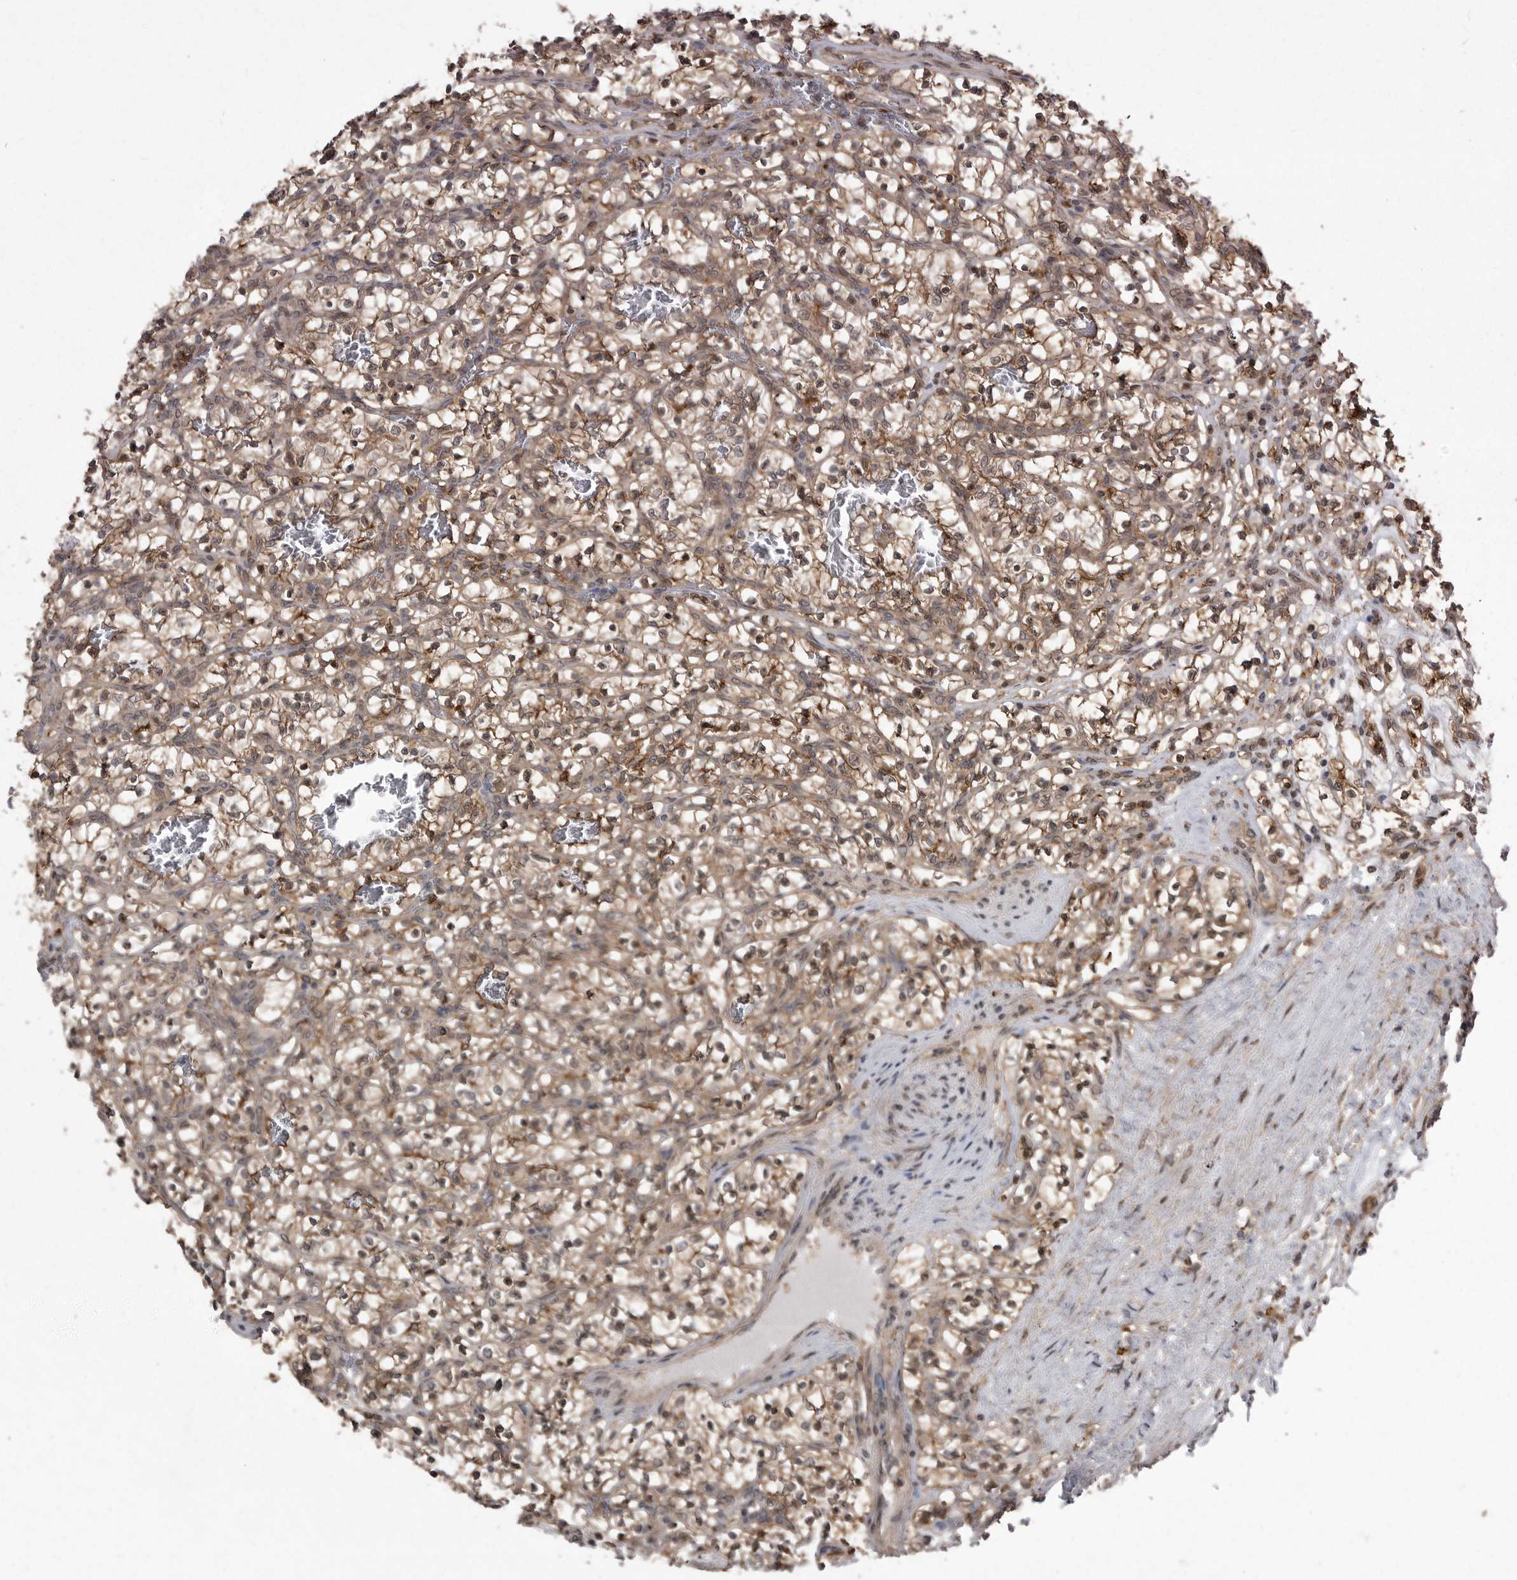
{"staining": {"intensity": "moderate", "quantity": ">75%", "location": "cytoplasmic/membranous"}, "tissue": "renal cancer", "cell_type": "Tumor cells", "image_type": "cancer", "snomed": [{"axis": "morphology", "description": "Adenocarcinoma, NOS"}, {"axis": "topography", "description": "Kidney"}], "caption": "Tumor cells display moderate cytoplasmic/membranous staining in approximately >75% of cells in renal adenocarcinoma.", "gene": "ABL1", "patient": {"sex": "female", "age": 57}}